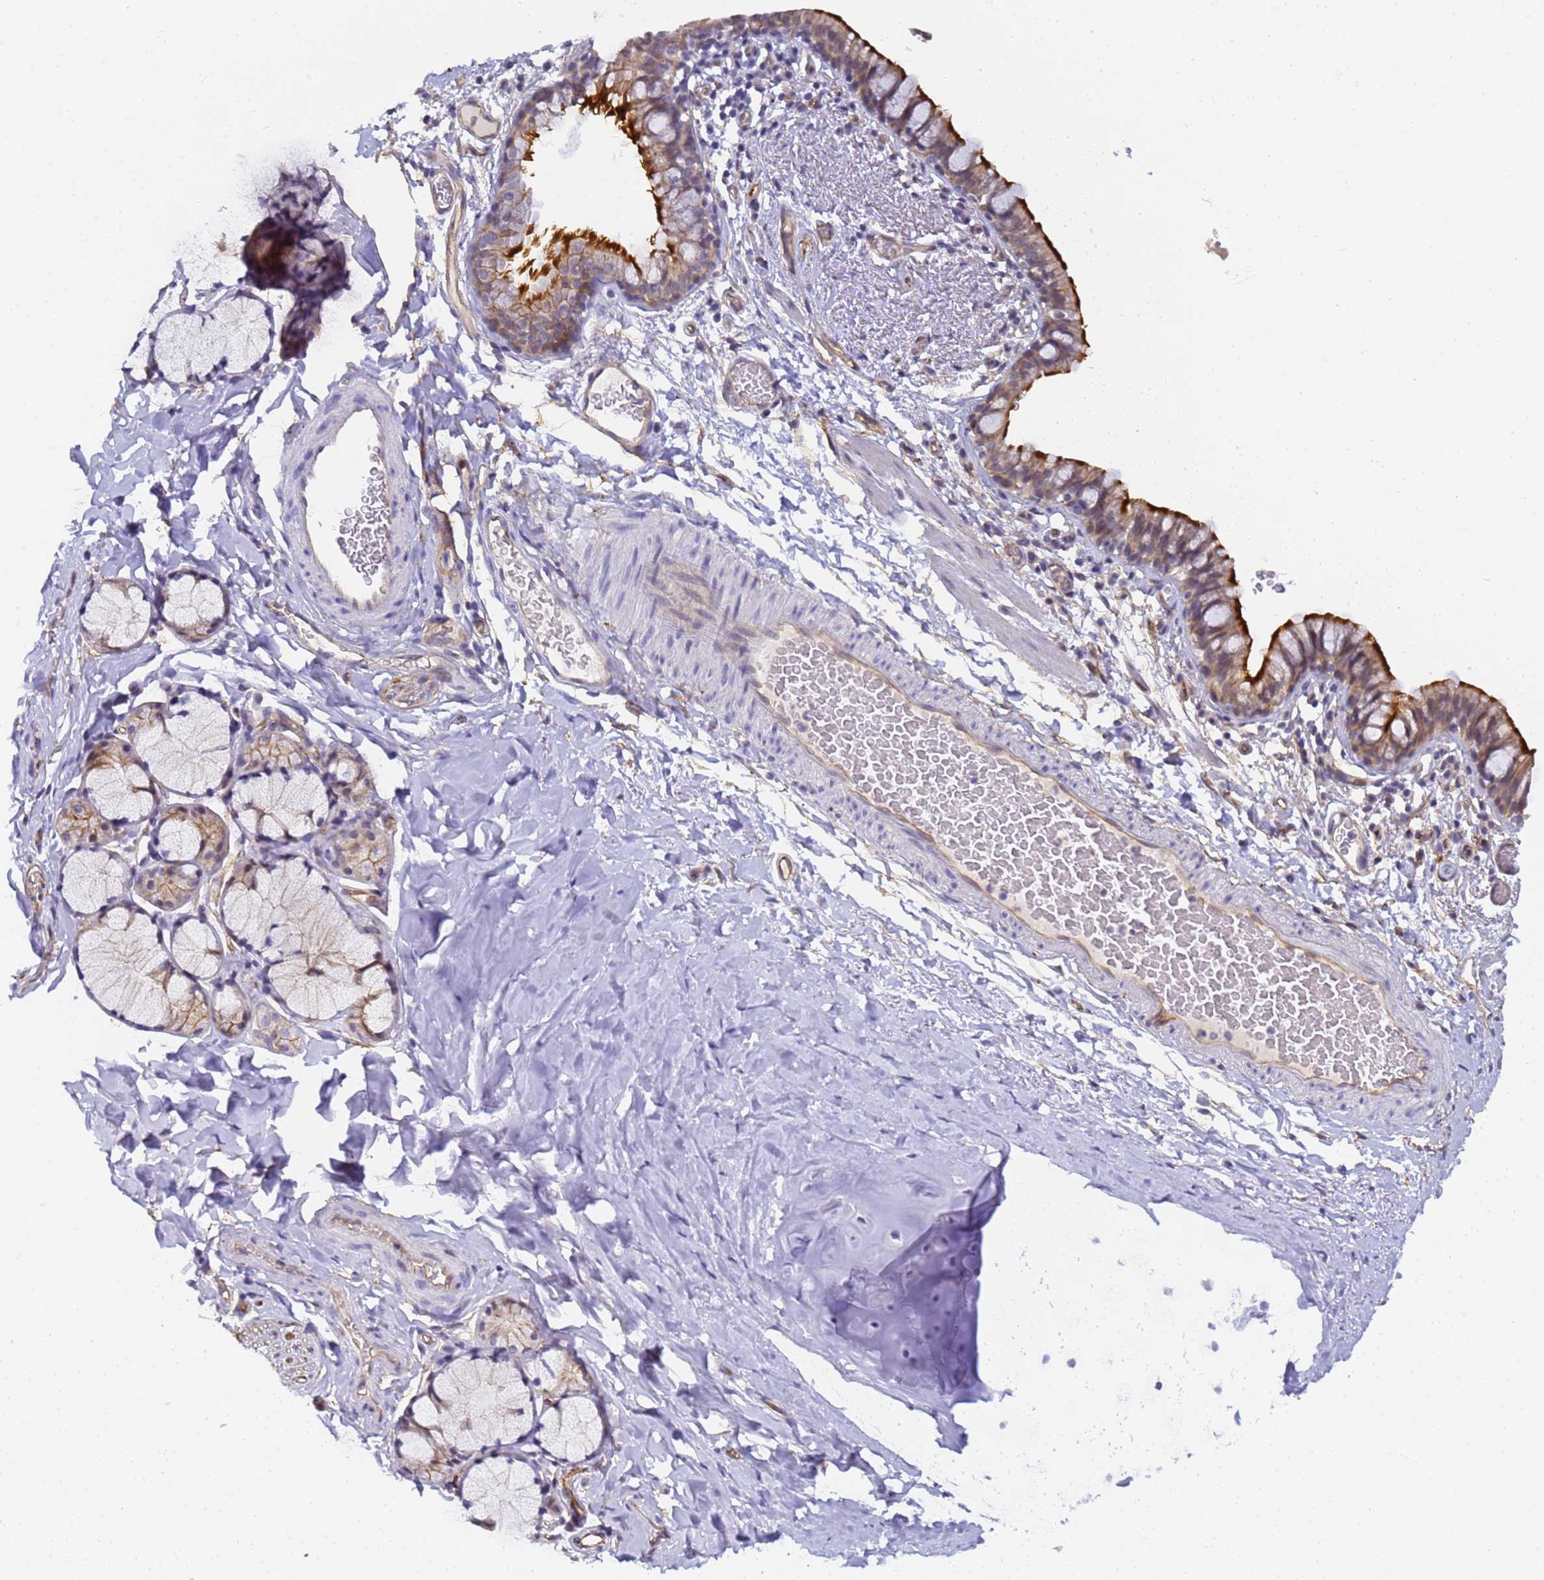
{"staining": {"intensity": "strong", "quantity": "25%-75%", "location": "cytoplasmic/membranous"}, "tissue": "bronchus", "cell_type": "Respiratory epithelial cells", "image_type": "normal", "snomed": [{"axis": "morphology", "description": "Normal tissue, NOS"}, {"axis": "topography", "description": "Cartilage tissue"}, {"axis": "topography", "description": "Bronchus"}], "caption": "IHC image of normal bronchus stained for a protein (brown), which reveals high levels of strong cytoplasmic/membranous staining in approximately 25%-75% of respiratory epithelial cells.", "gene": "GON4L", "patient": {"sex": "female", "age": 36}}